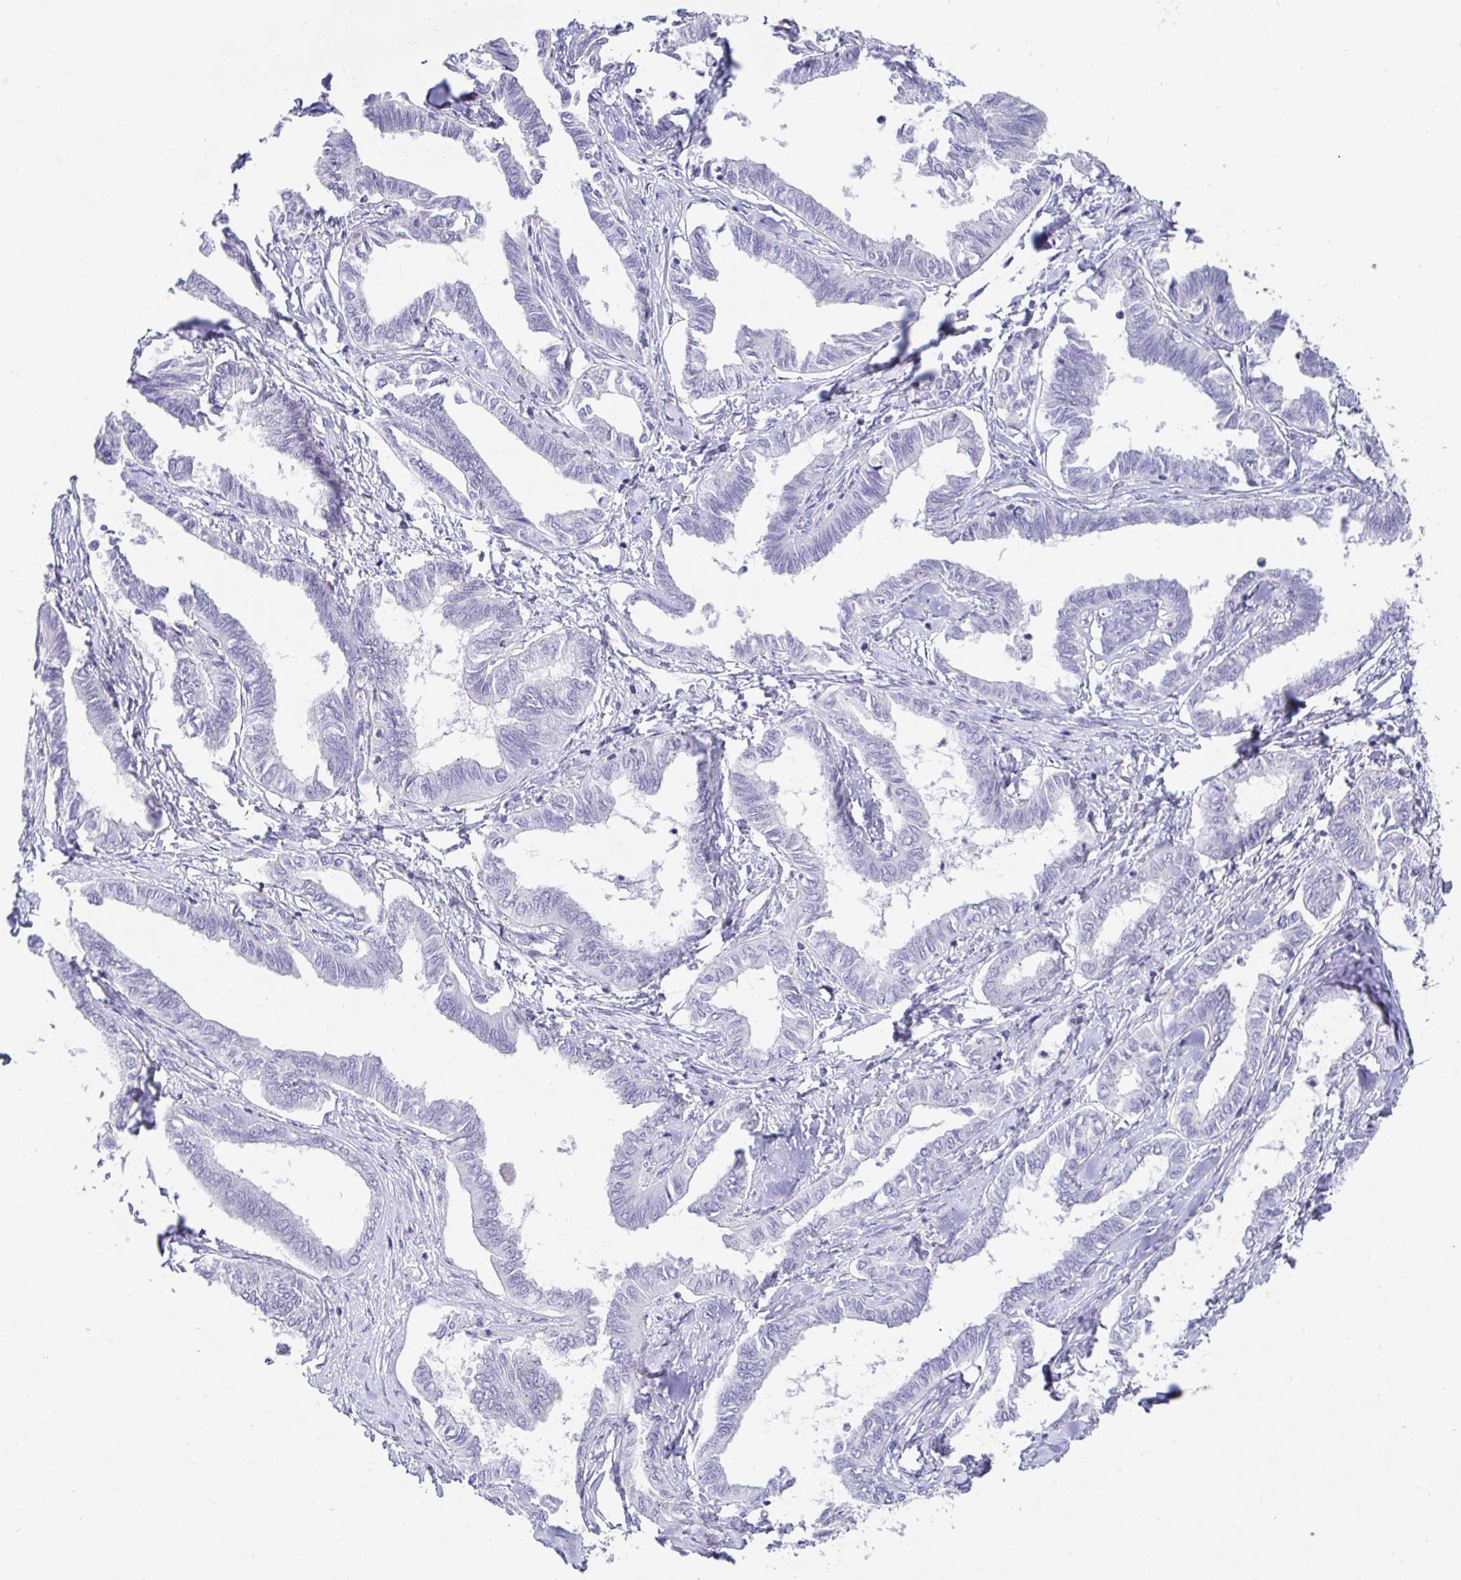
{"staining": {"intensity": "negative", "quantity": "none", "location": "none"}, "tissue": "ovarian cancer", "cell_type": "Tumor cells", "image_type": "cancer", "snomed": [{"axis": "morphology", "description": "Carcinoma, endometroid"}, {"axis": "topography", "description": "Ovary"}], "caption": "A photomicrograph of endometroid carcinoma (ovarian) stained for a protein exhibits no brown staining in tumor cells.", "gene": "EZHIP", "patient": {"sex": "female", "age": 70}}